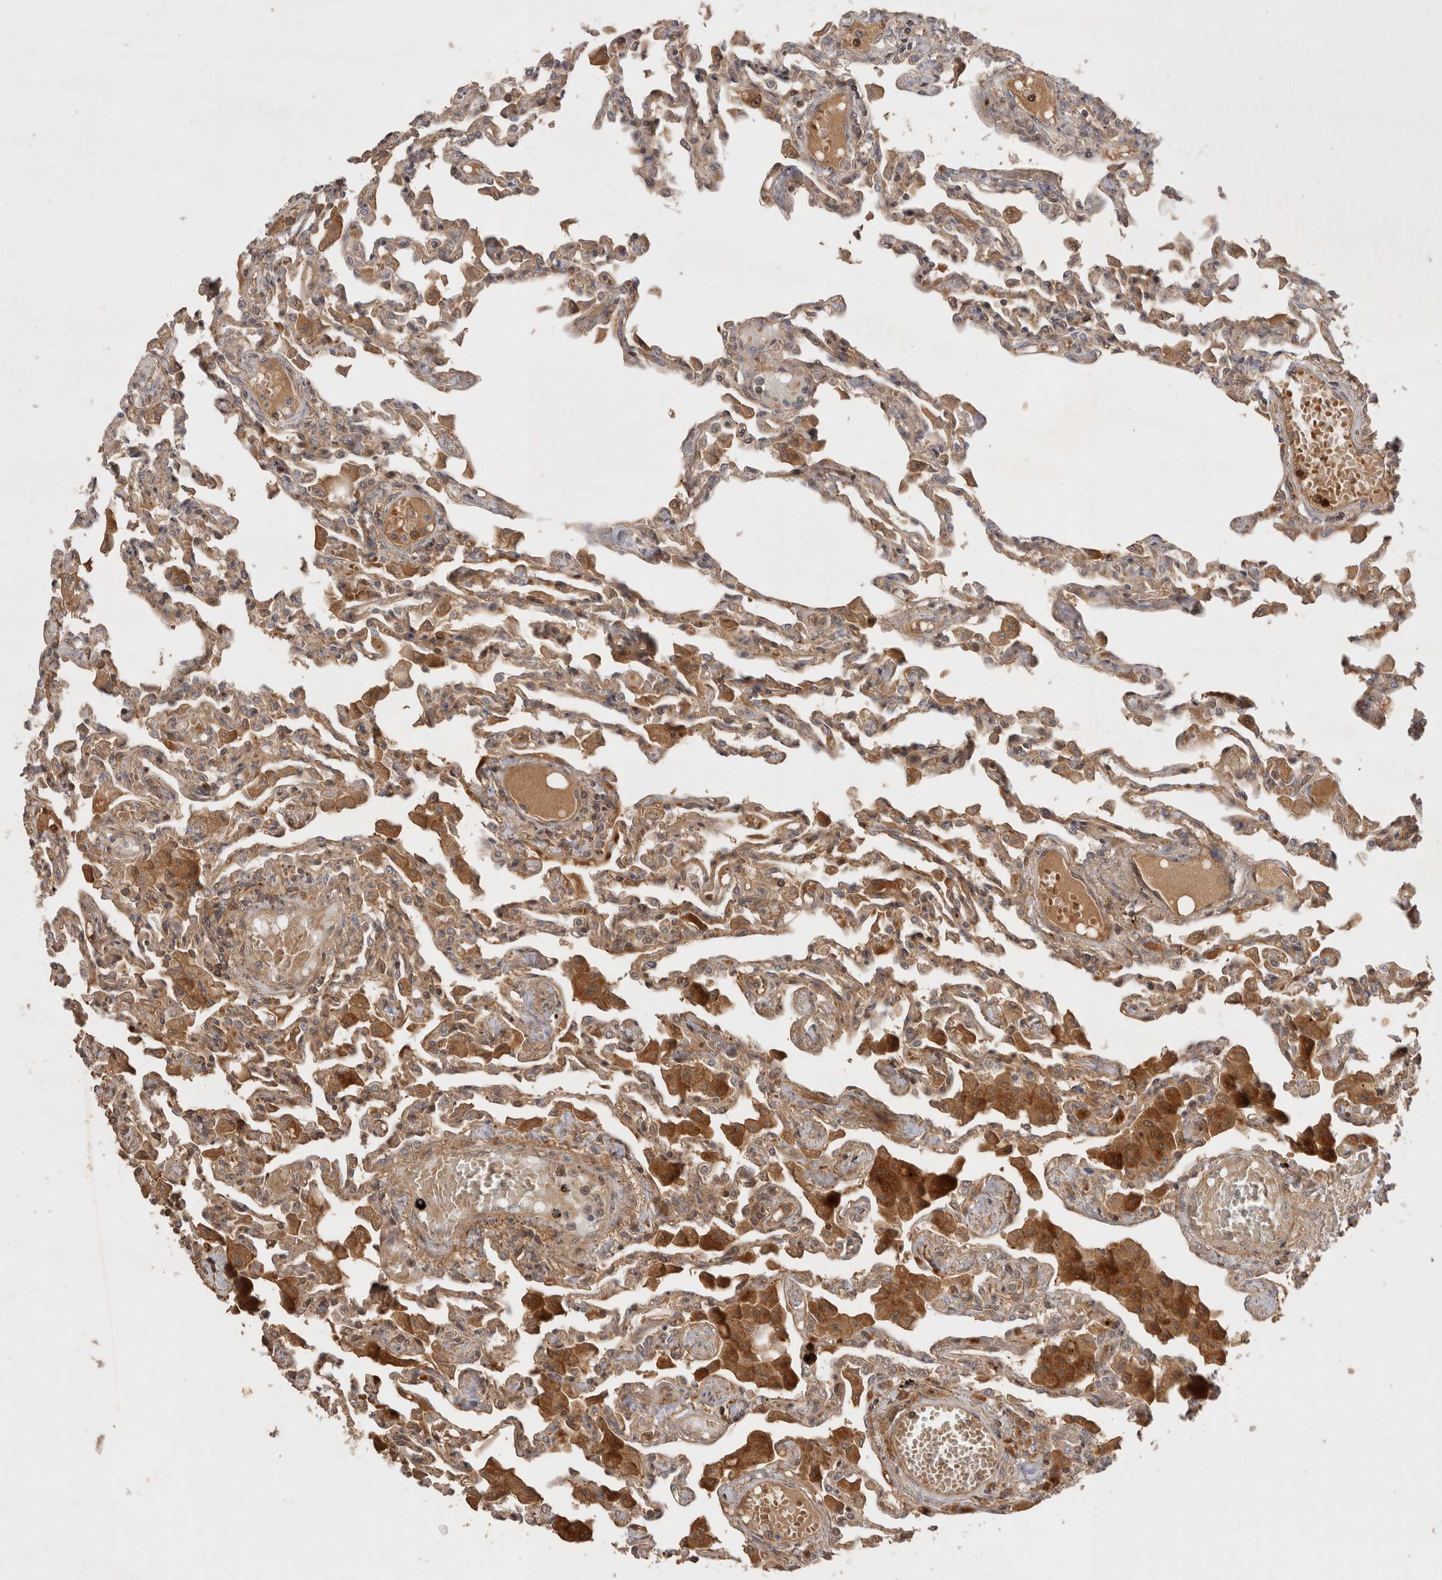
{"staining": {"intensity": "moderate", "quantity": ">75%", "location": "cytoplasmic/membranous"}, "tissue": "lung", "cell_type": "Alveolar cells", "image_type": "normal", "snomed": [{"axis": "morphology", "description": "Normal tissue, NOS"}, {"axis": "topography", "description": "Bronchus"}, {"axis": "topography", "description": "Lung"}], "caption": "IHC (DAB) staining of benign human lung shows moderate cytoplasmic/membranous protein expression in about >75% of alveolar cells. (DAB (3,3'-diaminobenzidine) = brown stain, brightfield microscopy at high magnification).", "gene": "PPP1R42", "patient": {"sex": "female", "age": 49}}